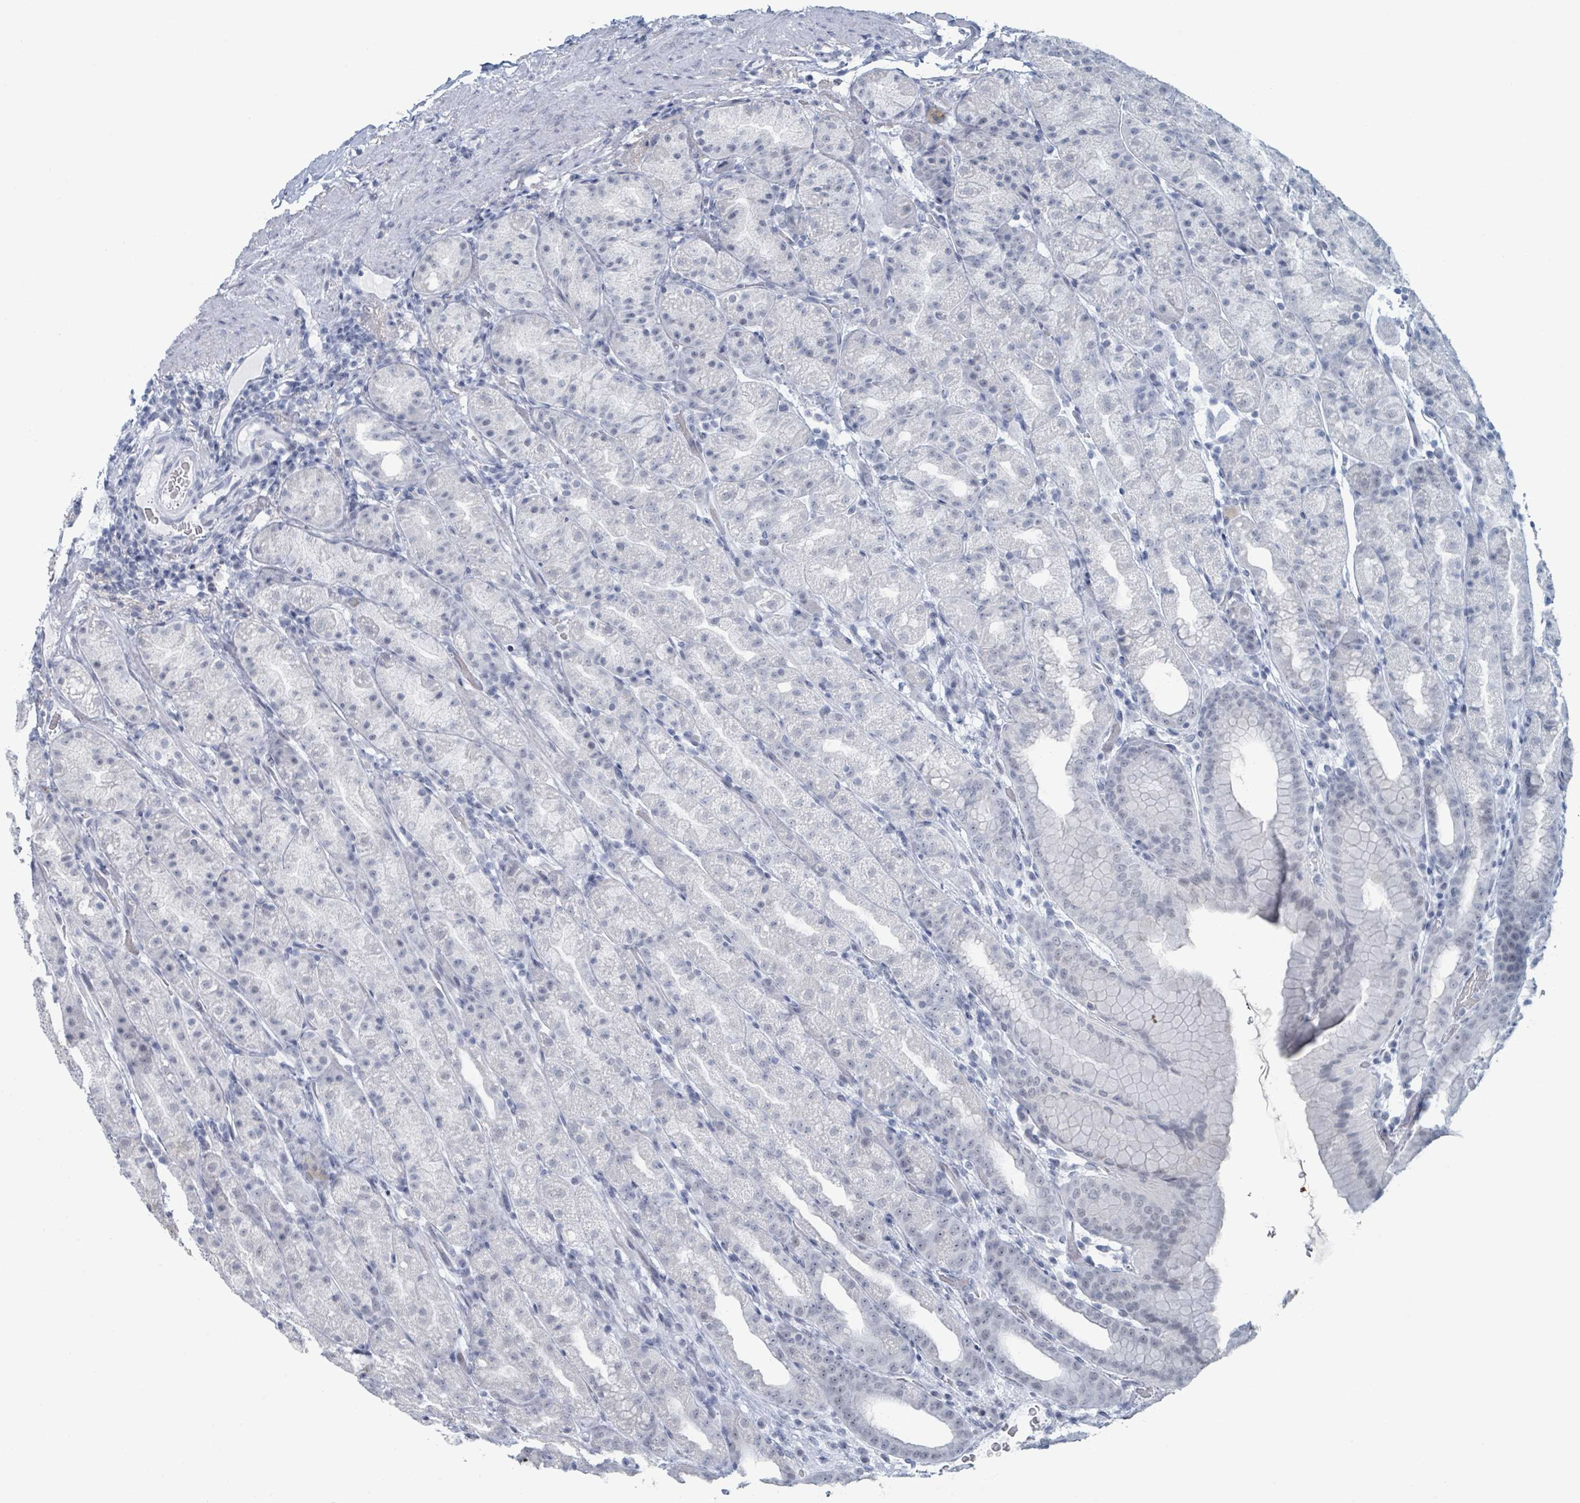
{"staining": {"intensity": "moderate", "quantity": "<25%", "location": "cytoplasmic/membranous,nuclear"}, "tissue": "stomach", "cell_type": "Glandular cells", "image_type": "normal", "snomed": [{"axis": "morphology", "description": "Normal tissue, NOS"}, {"axis": "topography", "description": "Stomach, upper"}, {"axis": "topography", "description": "Stomach"}], "caption": "Immunohistochemical staining of benign stomach reveals low levels of moderate cytoplasmic/membranous,nuclear expression in approximately <25% of glandular cells. The protein of interest is shown in brown color, while the nuclei are stained blue.", "gene": "GPR15LG", "patient": {"sex": "male", "age": 68}}